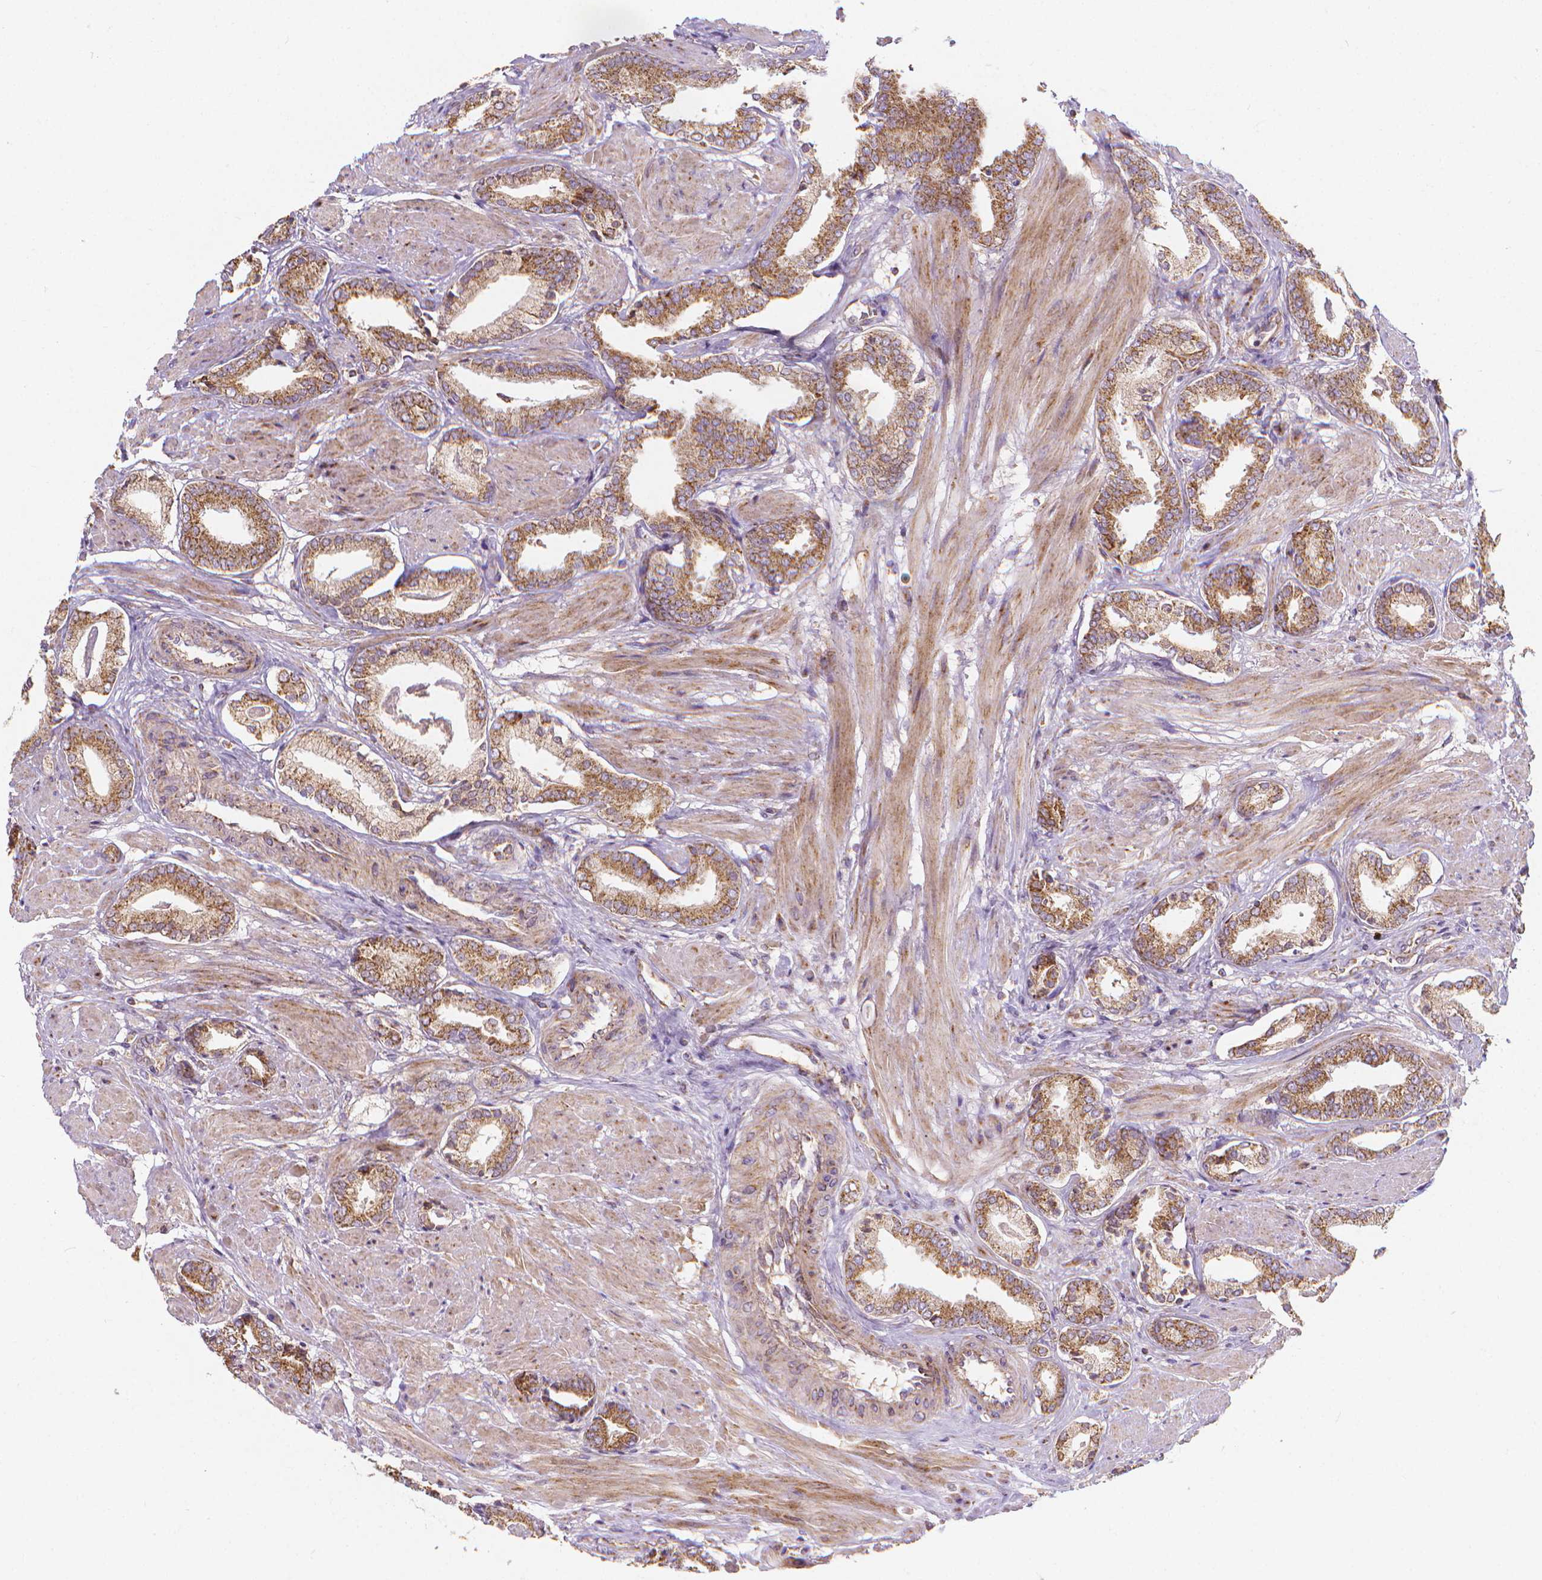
{"staining": {"intensity": "moderate", "quantity": ">75%", "location": "cytoplasmic/membranous"}, "tissue": "prostate cancer", "cell_type": "Tumor cells", "image_type": "cancer", "snomed": [{"axis": "morphology", "description": "Adenocarcinoma, High grade"}, {"axis": "topography", "description": "Prostate"}], "caption": "Brown immunohistochemical staining in prostate adenocarcinoma (high-grade) exhibits moderate cytoplasmic/membranous positivity in about >75% of tumor cells. The staining was performed using DAB (3,3'-diaminobenzidine) to visualize the protein expression in brown, while the nuclei were stained in blue with hematoxylin (Magnification: 20x).", "gene": "SNCAIP", "patient": {"sex": "male", "age": 56}}